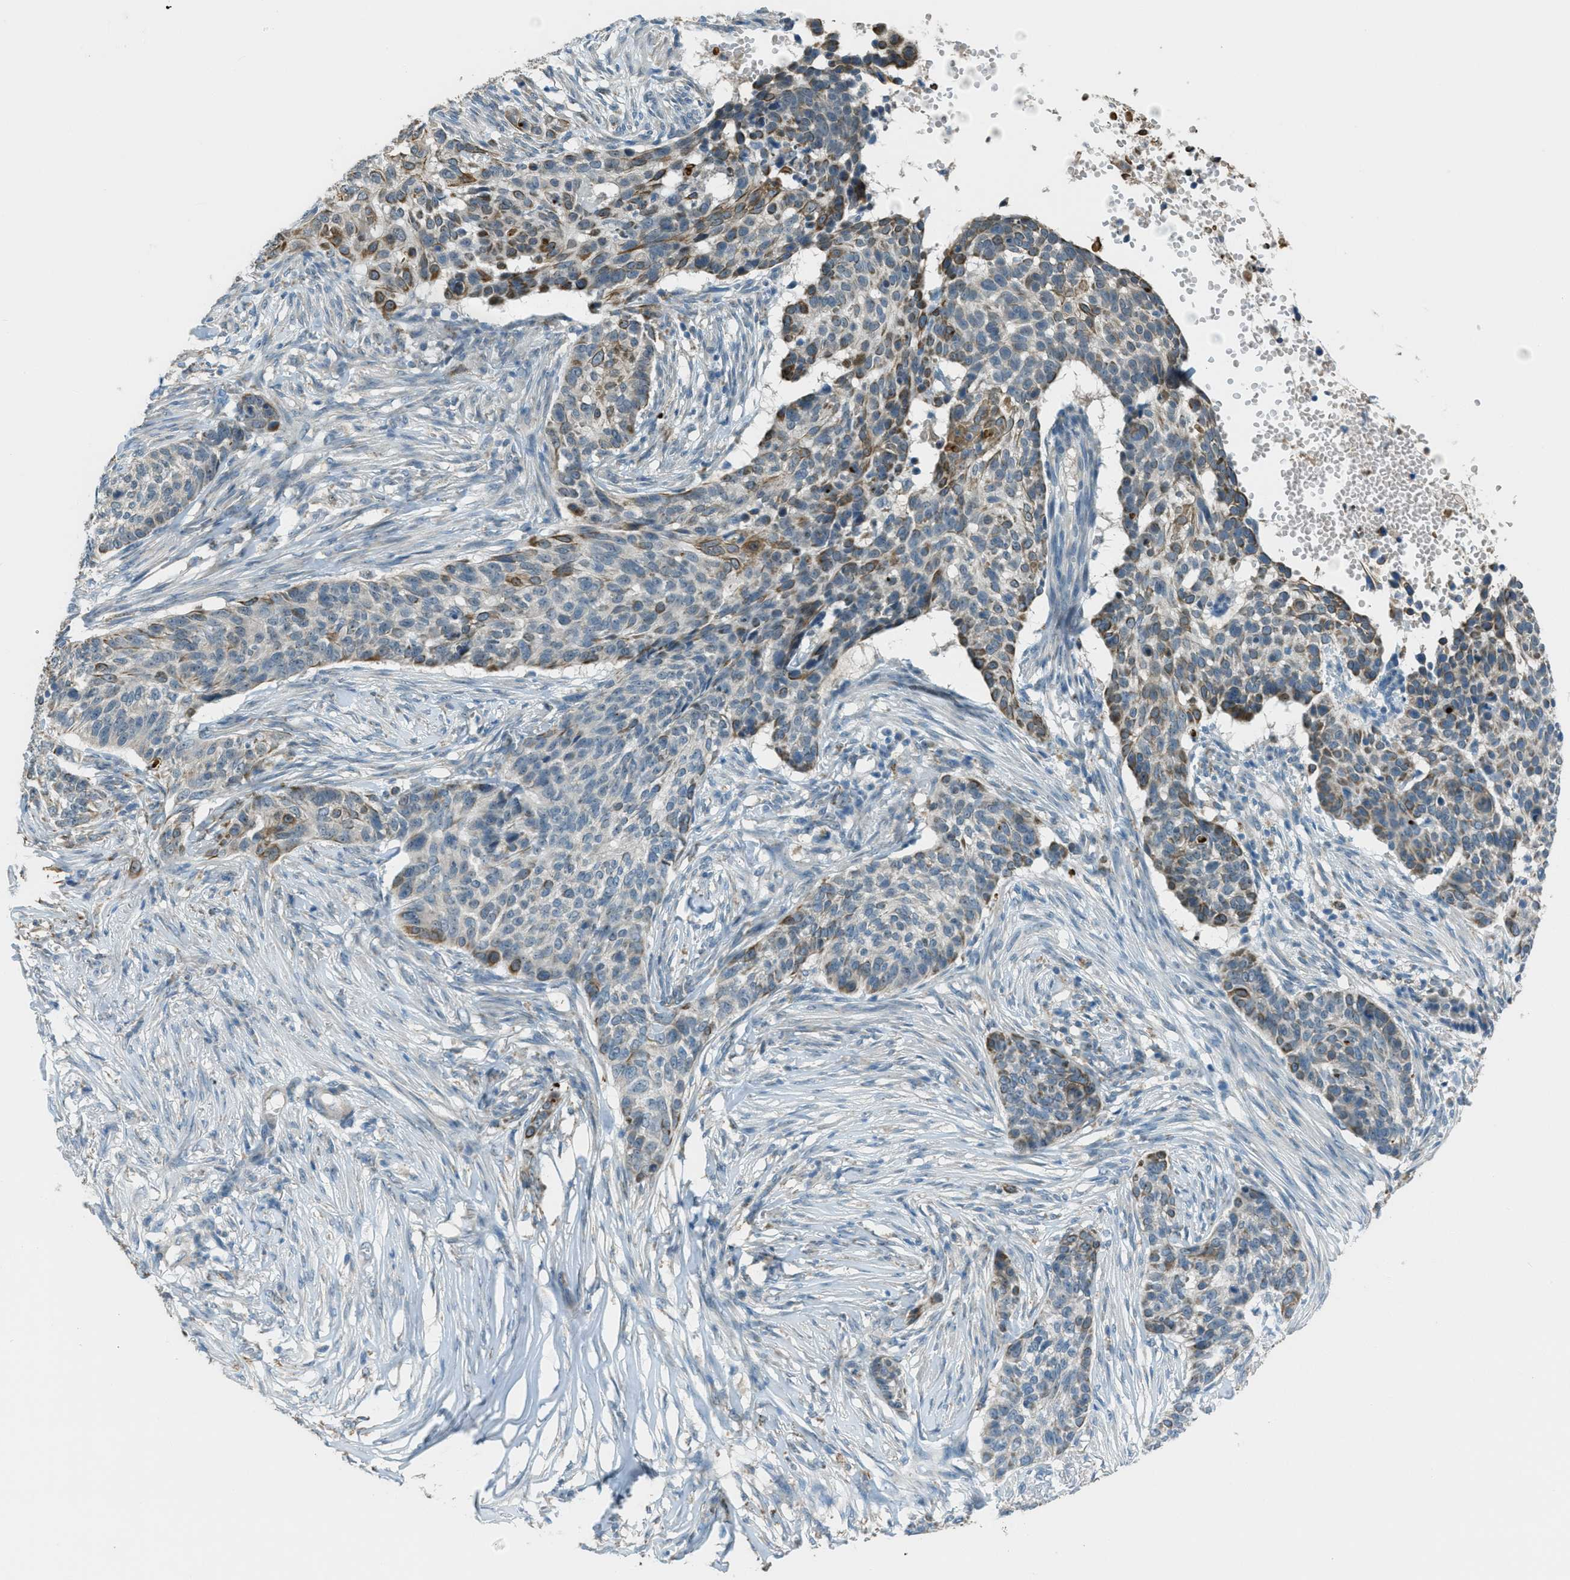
{"staining": {"intensity": "moderate", "quantity": "<25%", "location": "cytoplasmic/membranous"}, "tissue": "skin cancer", "cell_type": "Tumor cells", "image_type": "cancer", "snomed": [{"axis": "morphology", "description": "Basal cell carcinoma"}, {"axis": "topography", "description": "Skin"}], "caption": "Skin cancer (basal cell carcinoma) stained with immunohistochemistry demonstrates moderate cytoplasmic/membranous expression in approximately <25% of tumor cells. Nuclei are stained in blue.", "gene": "CDON", "patient": {"sex": "male", "age": 85}}